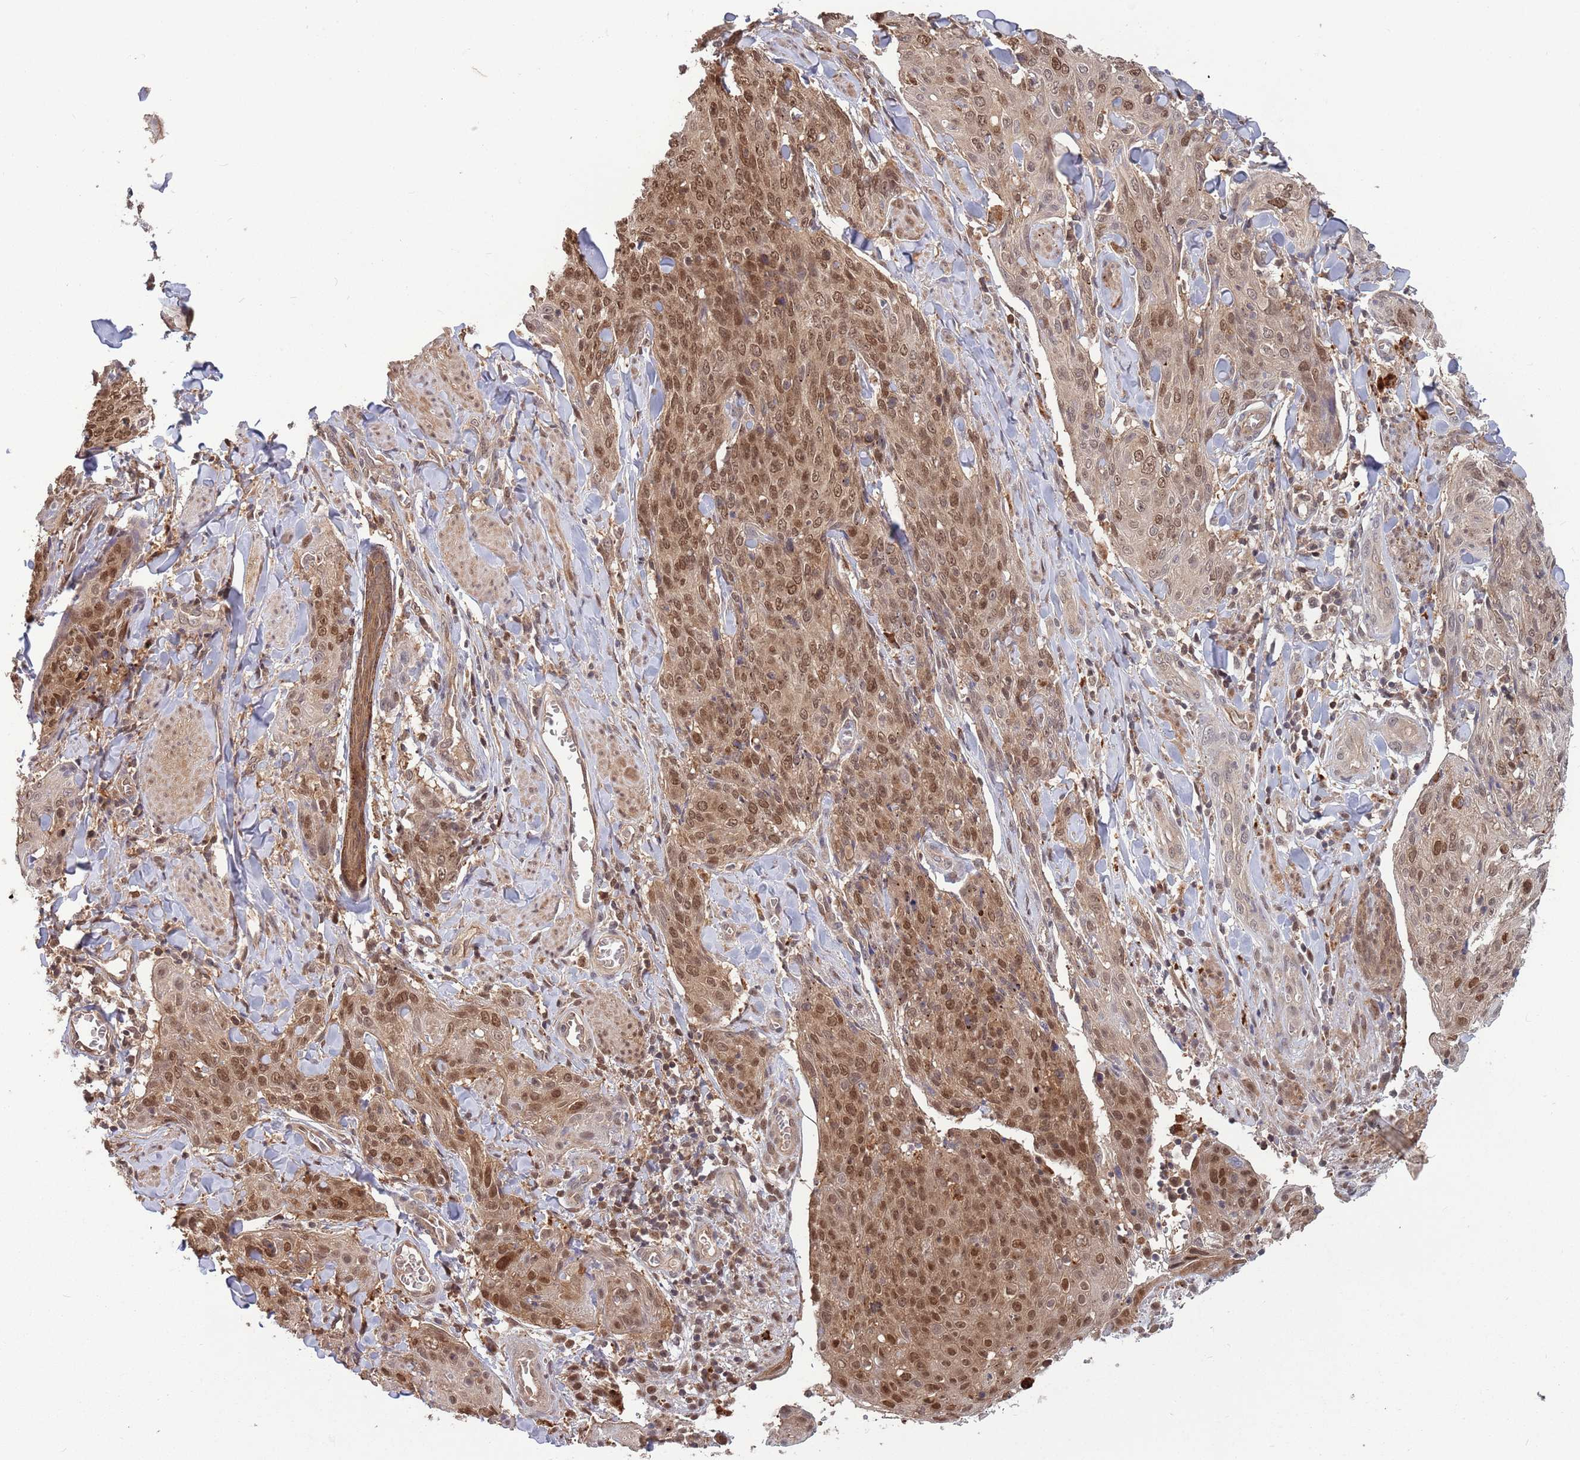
{"staining": {"intensity": "moderate", "quantity": ">75%", "location": "nuclear"}, "tissue": "skin cancer", "cell_type": "Tumor cells", "image_type": "cancer", "snomed": [{"axis": "morphology", "description": "Squamous cell carcinoma, NOS"}, {"axis": "topography", "description": "Skin"}, {"axis": "topography", "description": "Vulva"}], "caption": "Squamous cell carcinoma (skin) stained with immunohistochemistry reveals moderate nuclear expression in approximately >75% of tumor cells. (DAB (3,3'-diaminobenzidine) = brown stain, brightfield microscopy at high magnification).", "gene": "SALL1", "patient": {"sex": "female", "age": 85}}